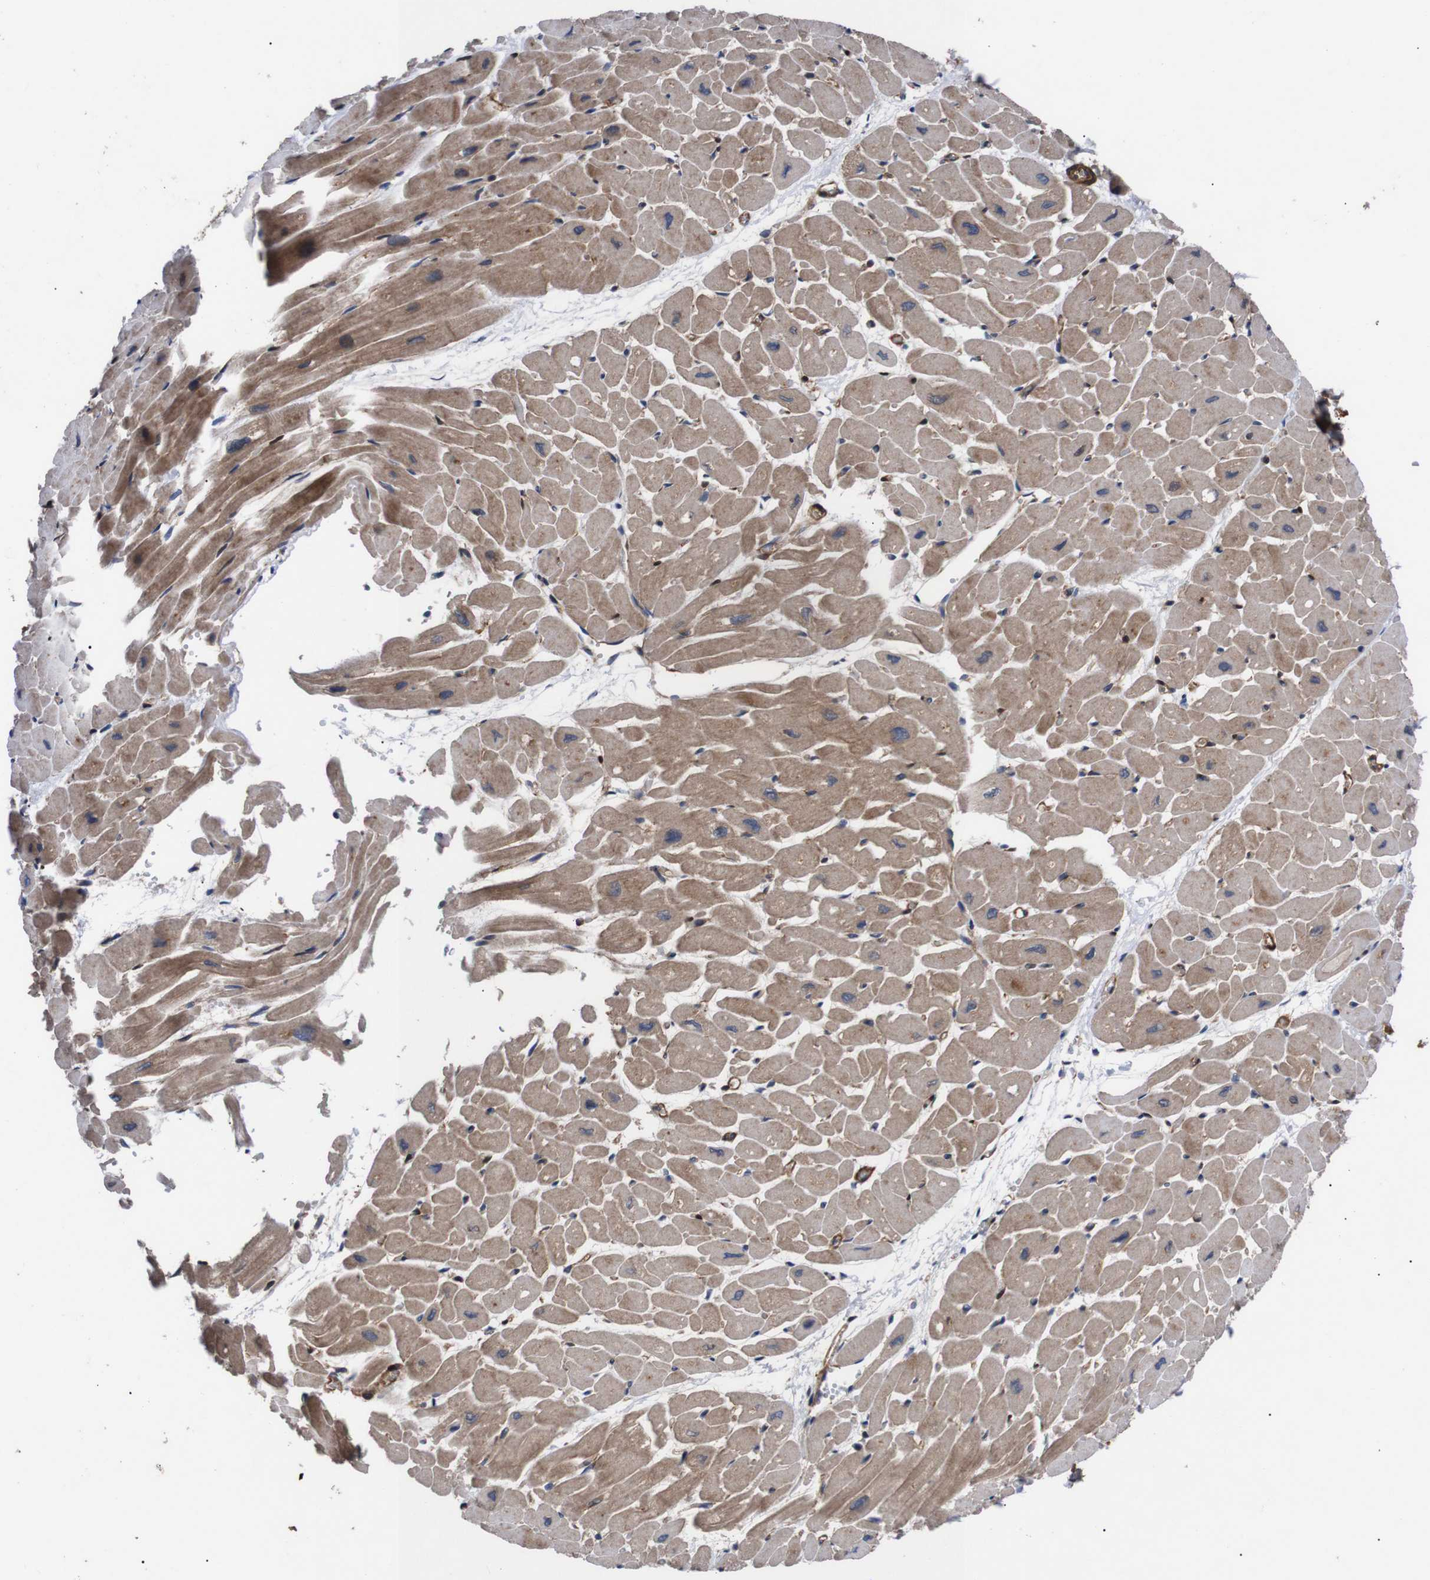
{"staining": {"intensity": "moderate", "quantity": ">75%", "location": "cytoplasmic/membranous"}, "tissue": "heart muscle", "cell_type": "Cardiomyocytes", "image_type": "normal", "snomed": [{"axis": "morphology", "description": "Normal tissue, NOS"}, {"axis": "topography", "description": "Heart"}], "caption": "Human heart muscle stained with a brown dye displays moderate cytoplasmic/membranous positive staining in about >75% of cardiomyocytes.", "gene": "PAWR", "patient": {"sex": "male", "age": 45}}